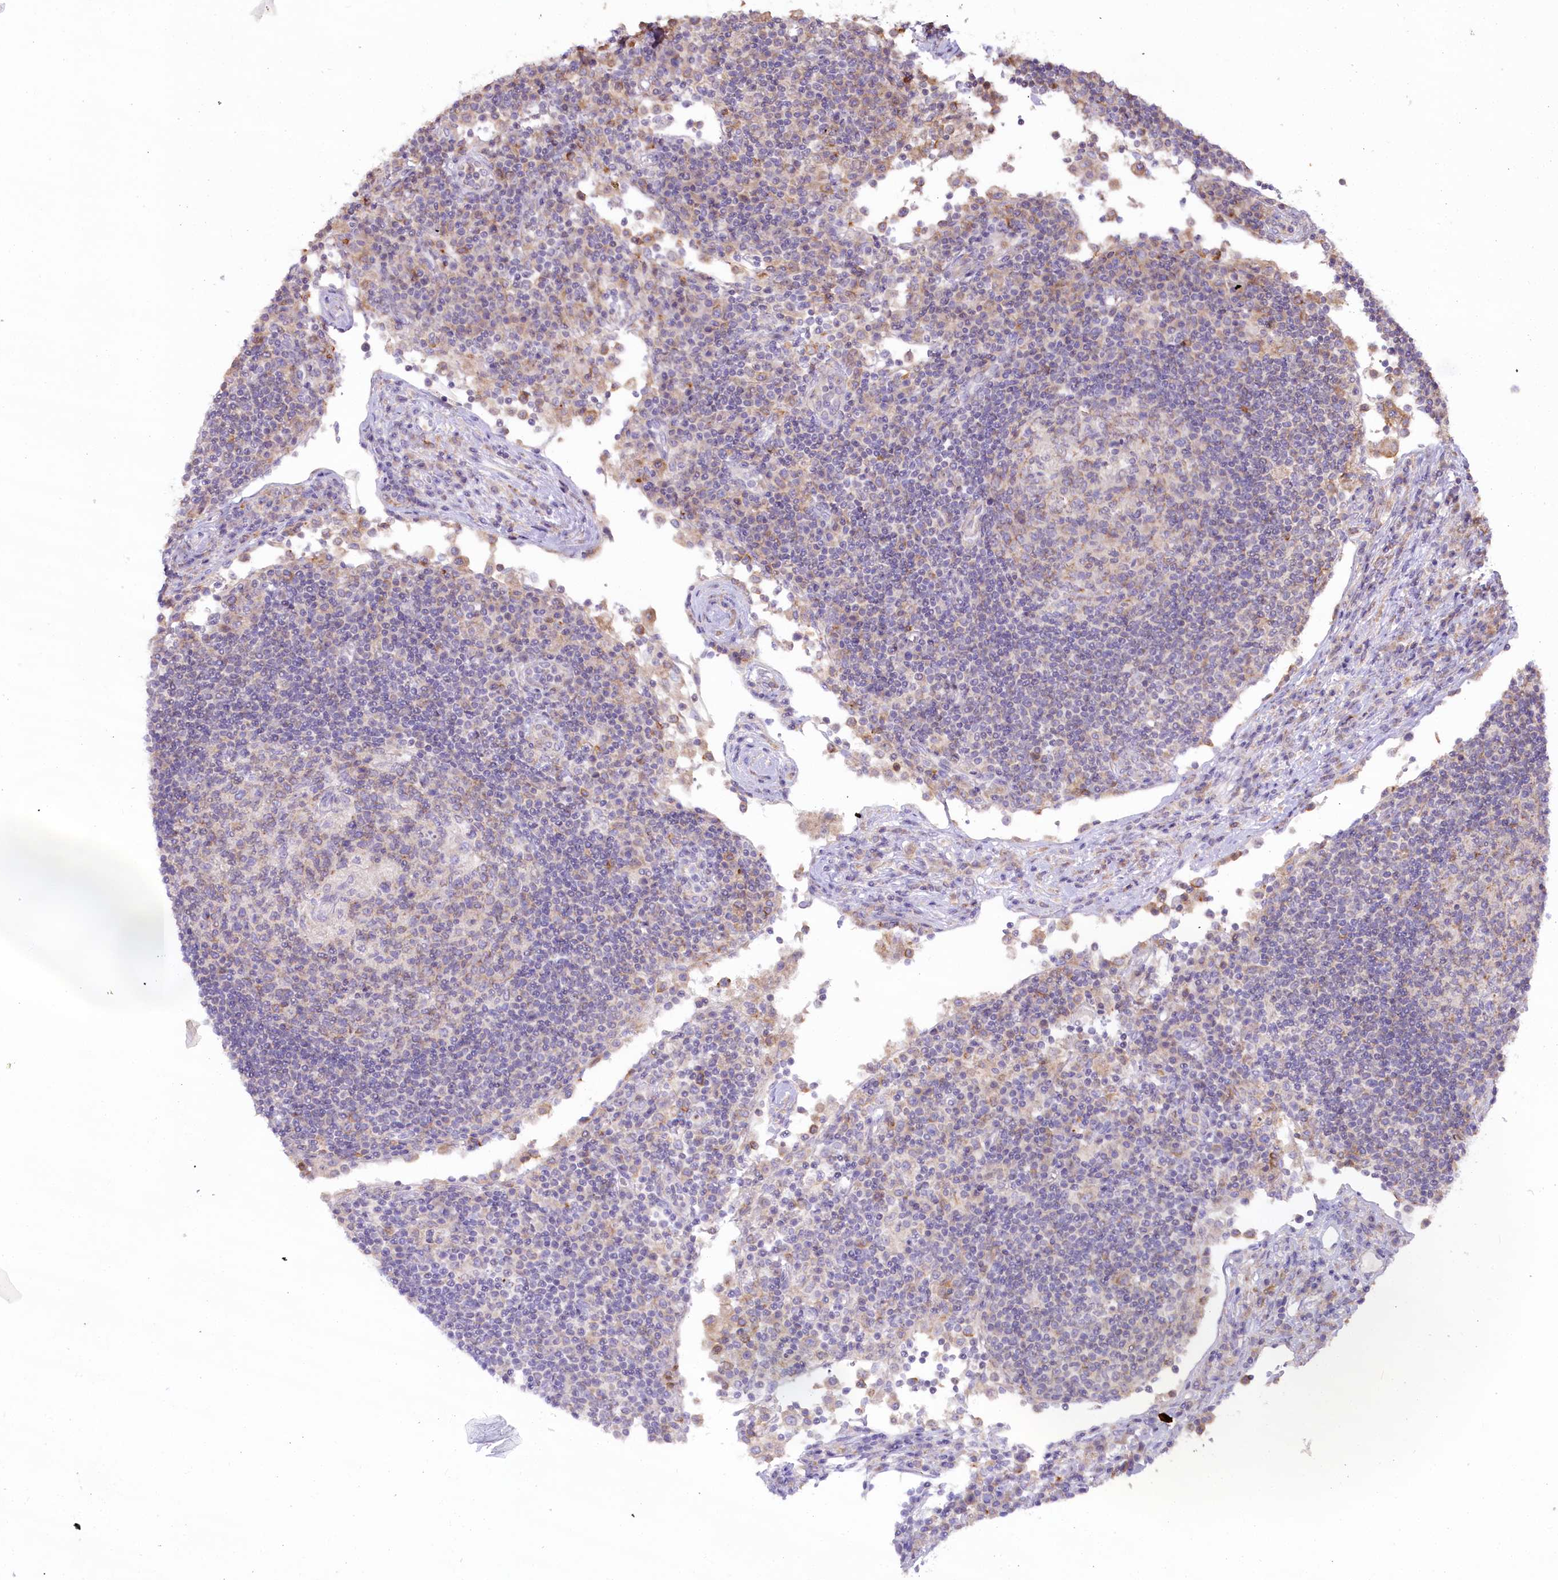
{"staining": {"intensity": "negative", "quantity": "none", "location": "none"}, "tissue": "lymph node", "cell_type": "Germinal center cells", "image_type": "normal", "snomed": [{"axis": "morphology", "description": "Normal tissue, NOS"}, {"axis": "topography", "description": "Lymph node"}], "caption": "This micrograph is of unremarkable lymph node stained with immunohistochemistry to label a protein in brown with the nuclei are counter-stained blue. There is no staining in germinal center cells.", "gene": "SLC6A11", "patient": {"sex": "female", "age": 53}}